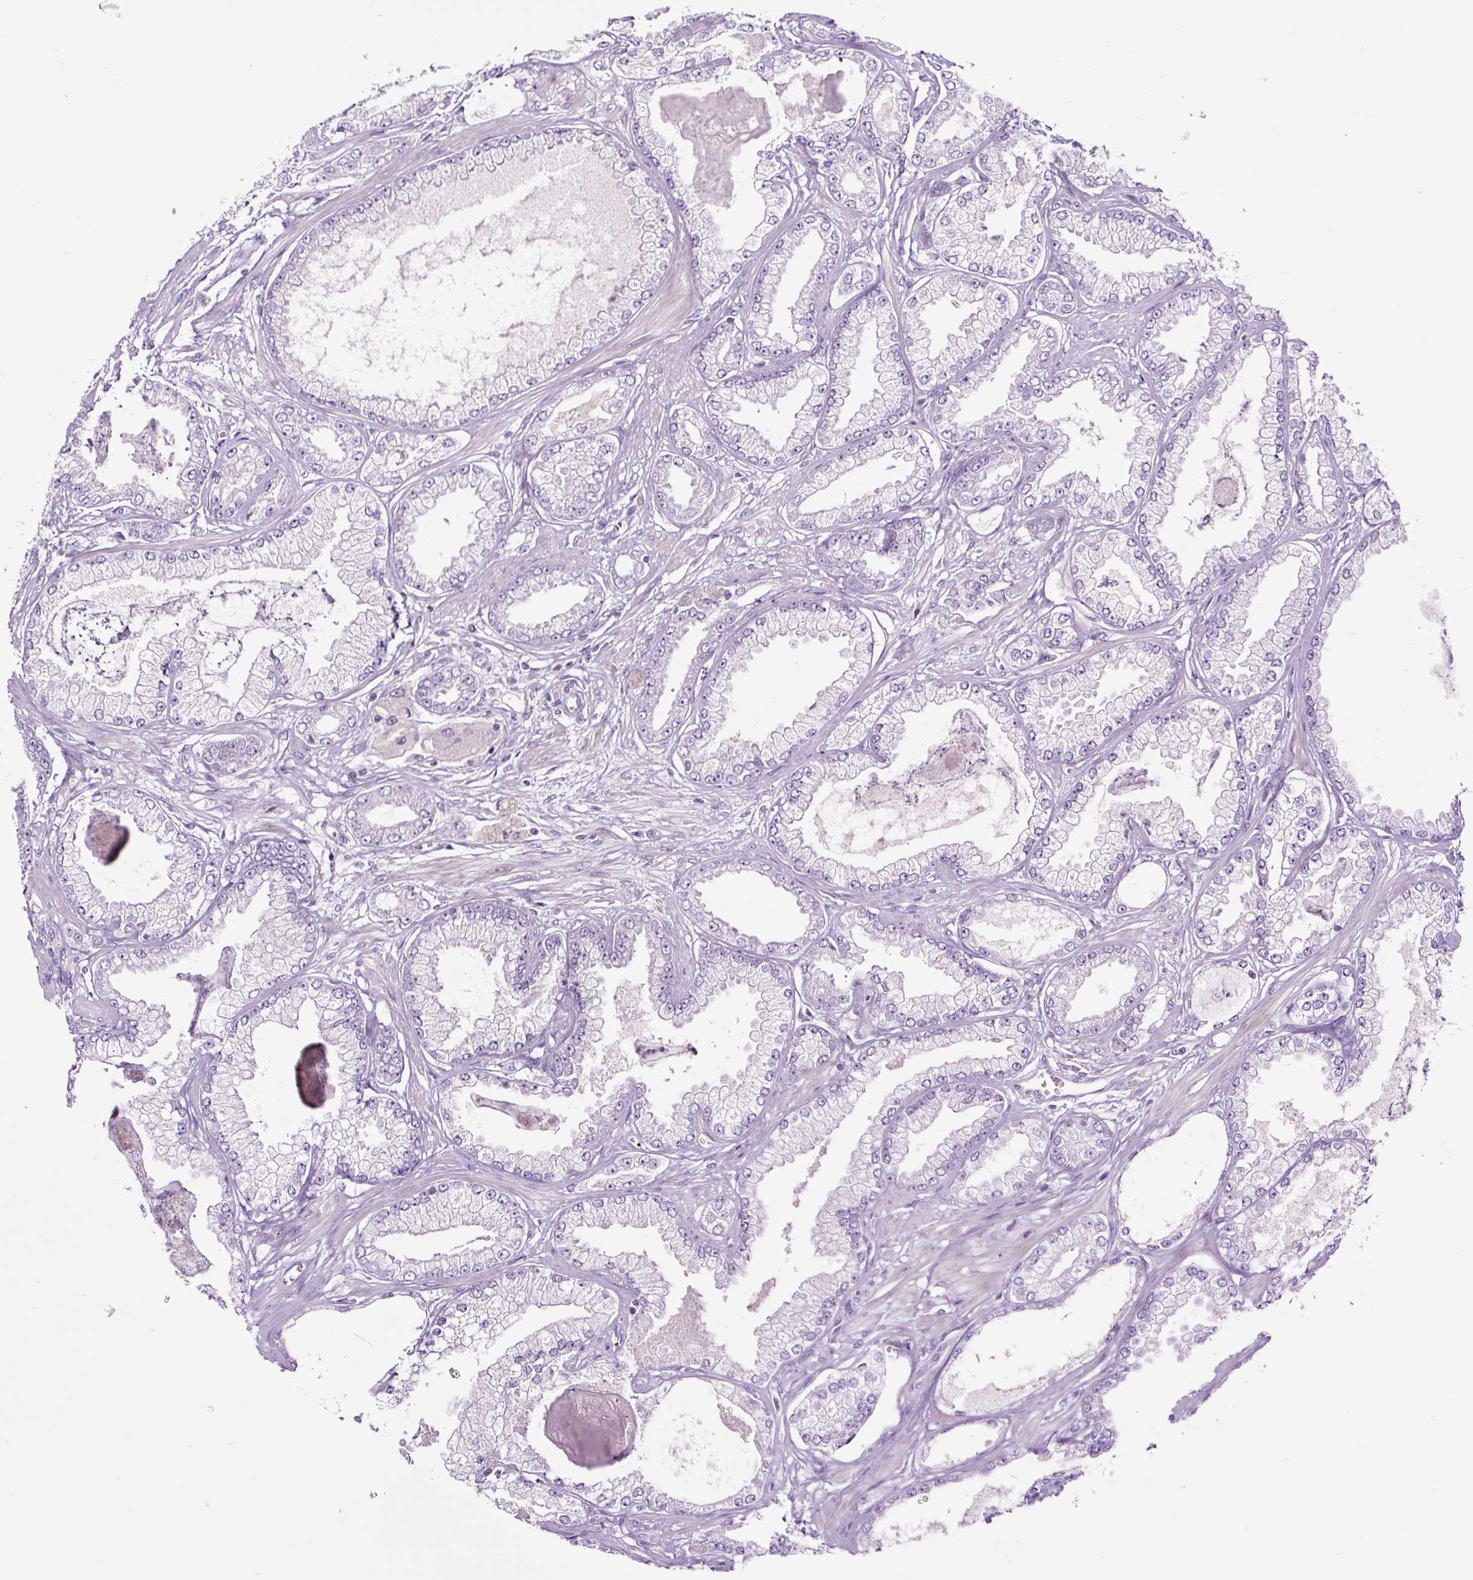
{"staining": {"intensity": "negative", "quantity": "none", "location": "none"}, "tissue": "prostate cancer", "cell_type": "Tumor cells", "image_type": "cancer", "snomed": [{"axis": "morphology", "description": "Adenocarcinoma, Low grade"}, {"axis": "topography", "description": "Prostate"}], "caption": "Prostate cancer was stained to show a protein in brown. There is no significant positivity in tumor cells.", "gene": "RNF212B", "patient": {"sex": "male", "age": 64}}